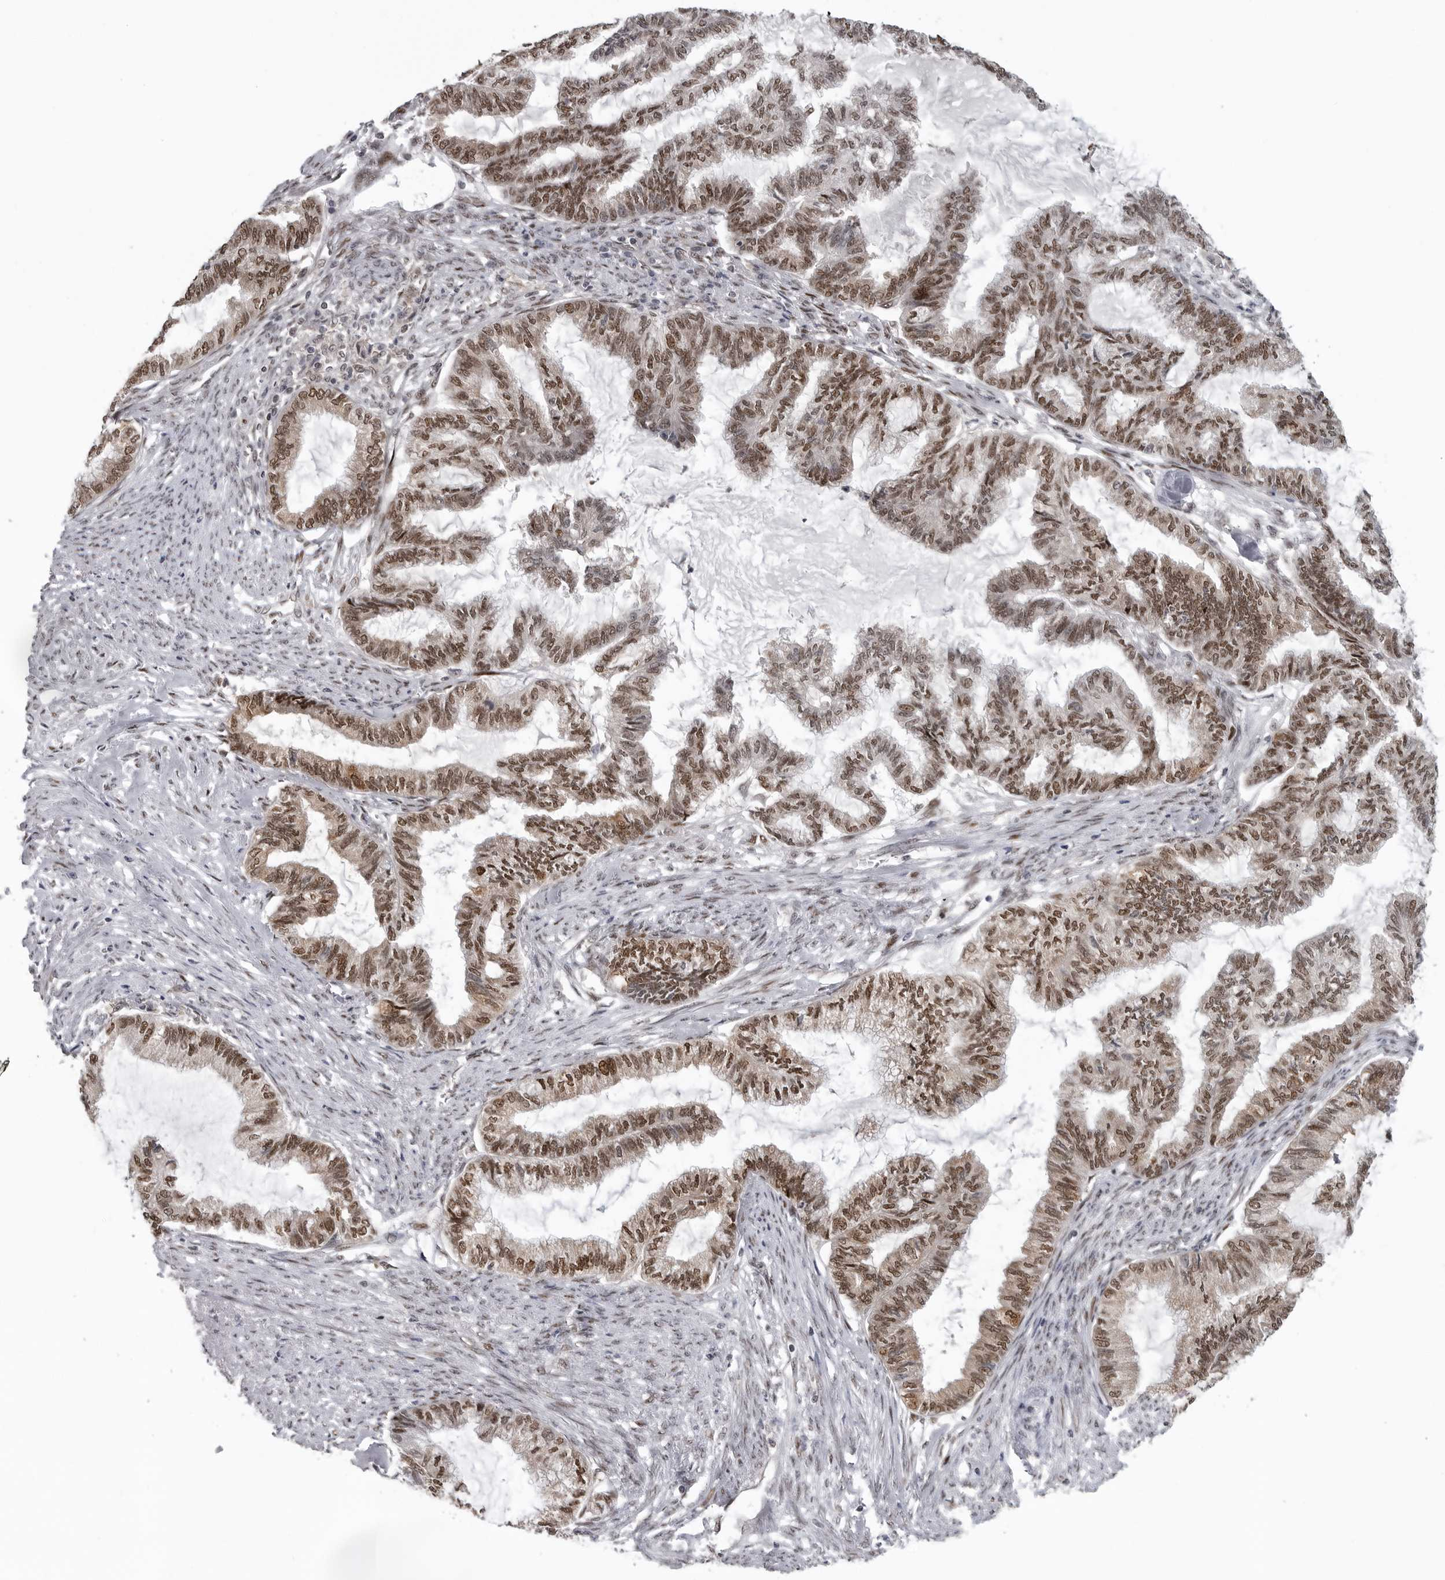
{"staining": {"intensity": "moderate", "quantity": ">75%", "location": "nuclear"}, "tissue": "endometrial cancer", "cell_type": "Tumor cells", "image_type": "cancer", "snomed": [{"axis": "morphology", "description": "Adenocarcinoma, NOS"}, {"axis": "topography", "description": "Endometrium"}], "caption": "Immunohistochemistry photomicrograph of neoplastic tissue: human endometrial adenocarcinoma stained using IHC displays medium levels of moderate protein expression localized specifically in the nuclear of tumor cells, appearing as a nuclear brown color.", "gene": "C8orf58", "patient": {"sex": "female", "age": 86}}